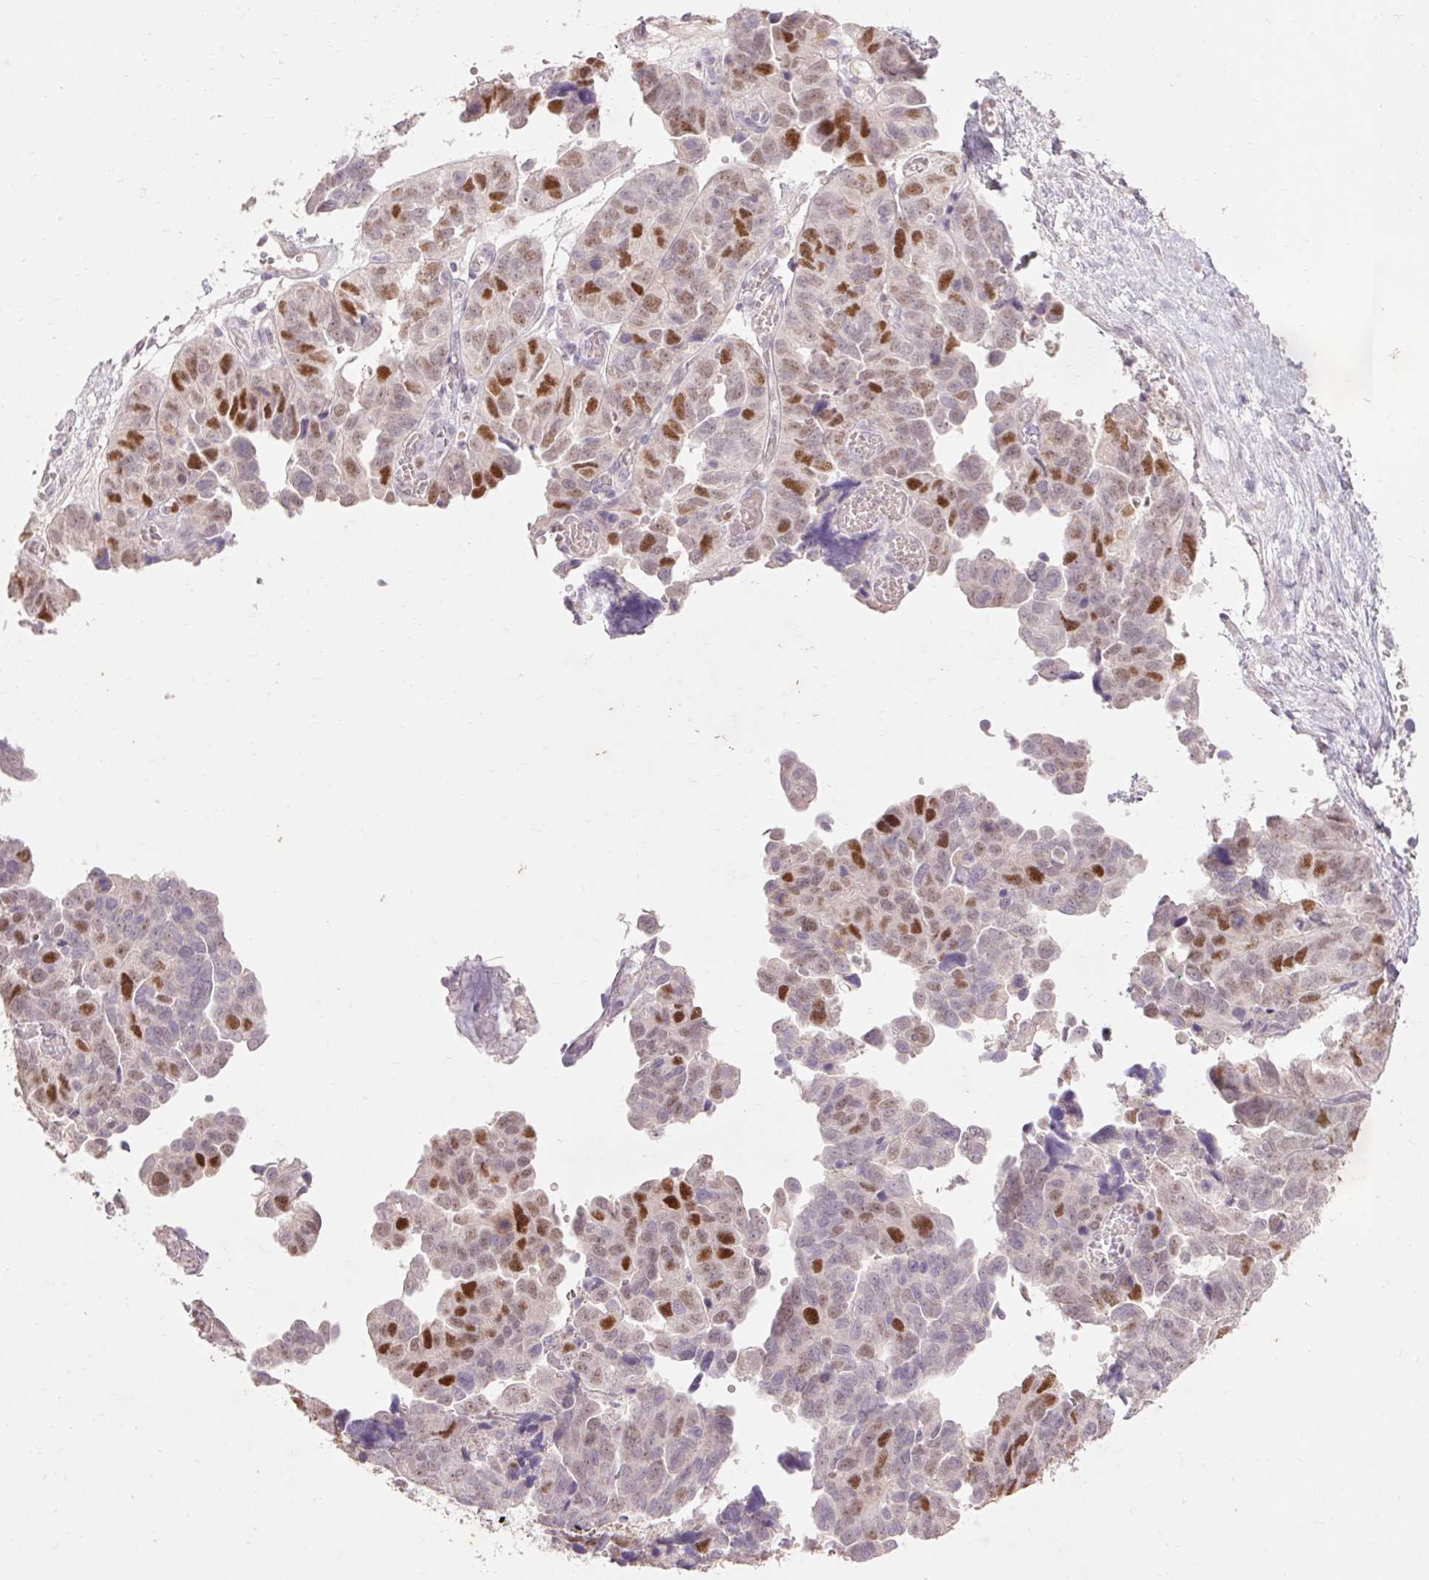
{"staining": {"intensity": "moderate", "quantity": "25%-75%", "location": "nuclear"}, "tissue": "ovarian cancer", "cell_type": "Tumor cells", "image_type": "cancer", "snomed": [{"axis": "morphology", "description": "Cystadenocarcinoma, serous, NOS"}, {"axis": "topography", "description": "Ovary"}], "caption": "Immunohistochemistry (DAB) staining of human ovarian cancer (serous cystadenocarcinoma) exhibits moderate nuclear protein positivity in approximately 25%-75% of tumor cells. The staining was performed using DAB (3,3'-diaminobenzidine), with brown indicating positive protein expression. Nuclei are stained blue with hematoxylin.", "gene": "SKP2", "patient": {"sex": "female", "age": 64}}